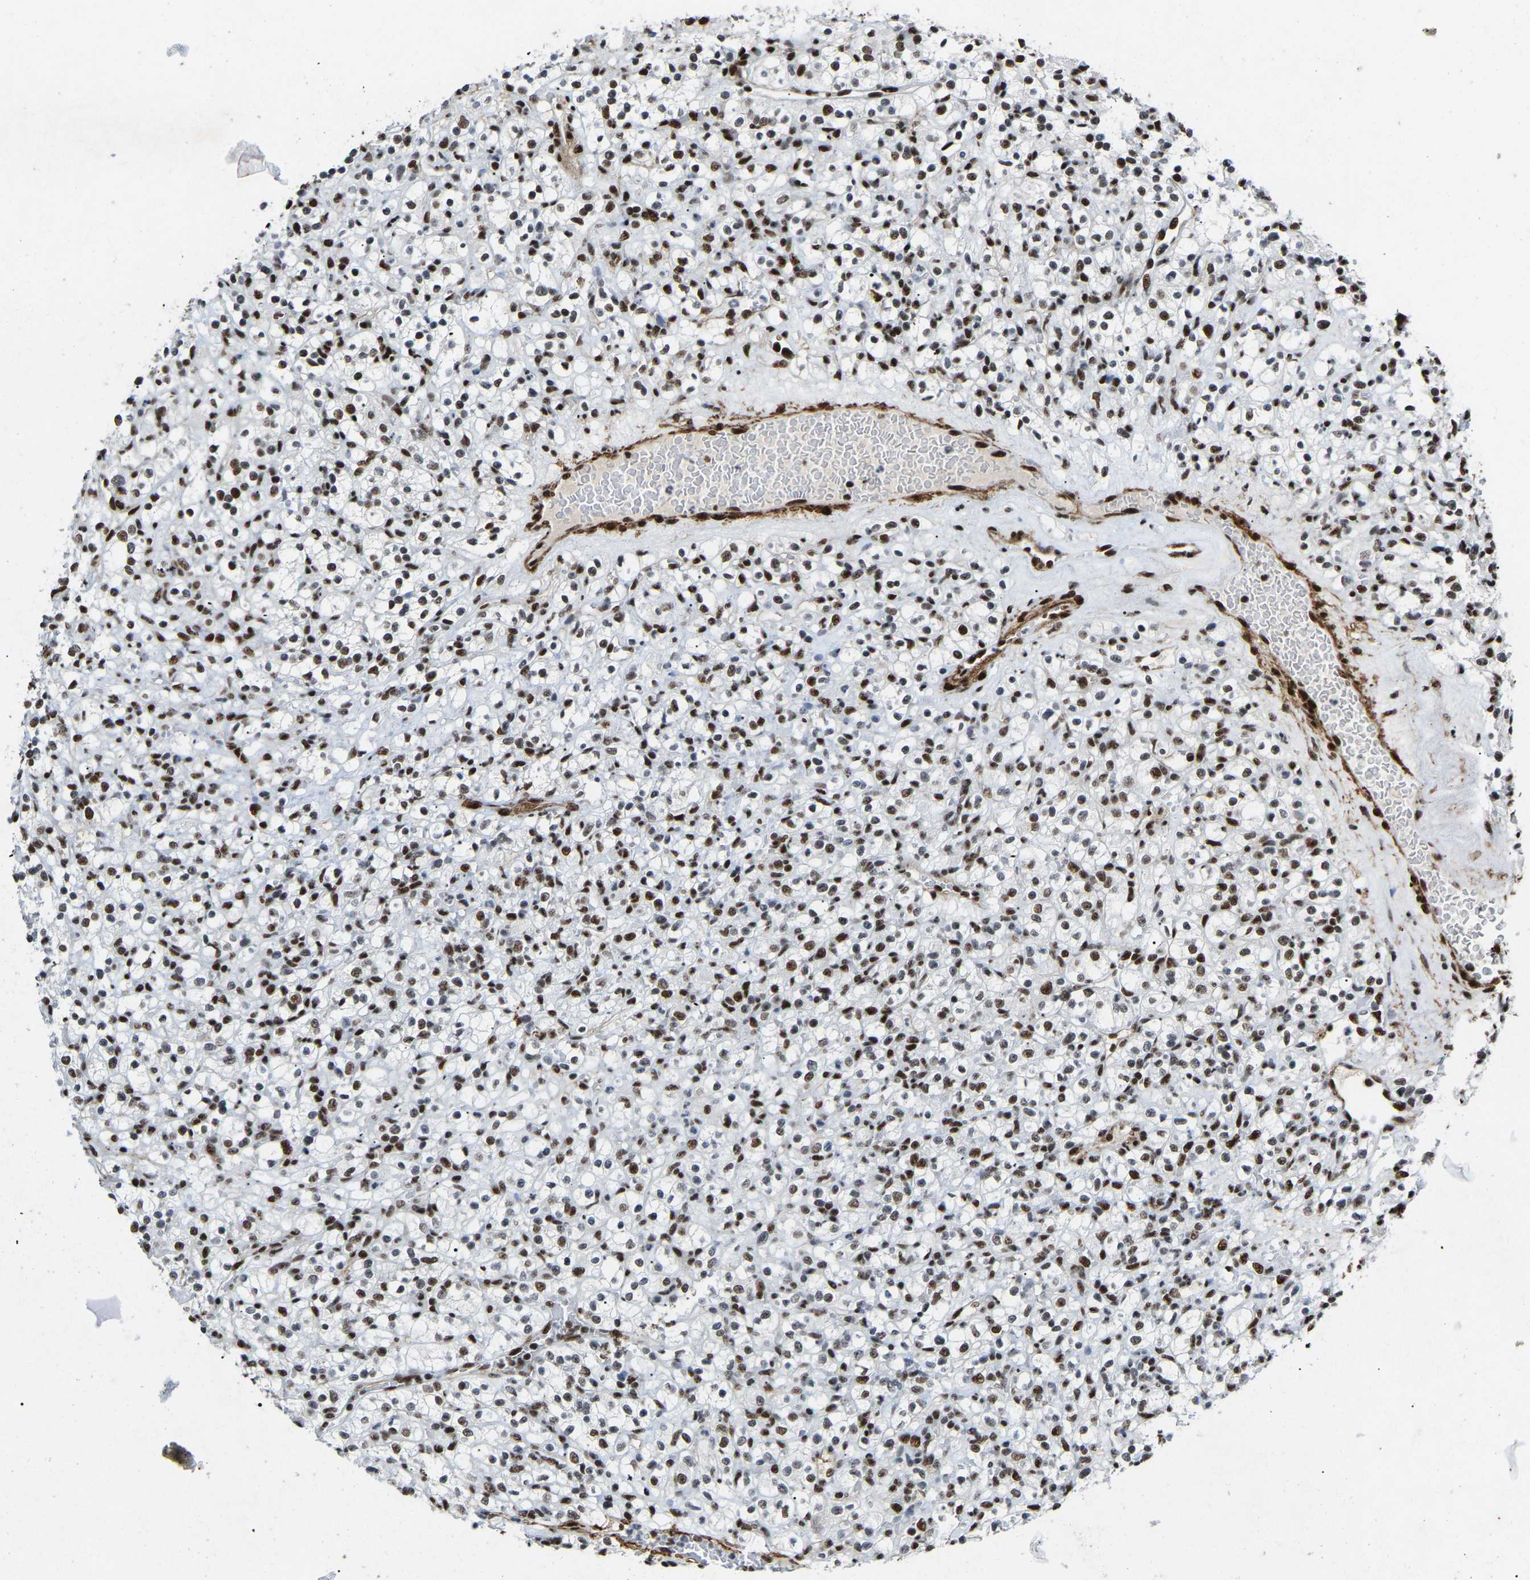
{"staining": {"intensity": "moderate", "quantity": ">75%", "location": "nuclear"}, "tissue": "renal cancer", "cell_type": "Tumor cells", "image_type": "cancer", "snomed": [{"axis": "morphology", "description": "Normal tissue, NOS"}, {"axis": "morphology", "description": "Adenocarcinoma, NOS"}, {"axis": "topography", "description": "Kidney"}], "caption": "Immunohistochemical staining of human renal cancer shows medium levels of moderate nuclear staining in about >75% of tumor cells.", "gene": "DDX5", "patient": {"sex": "female", "age": 72}}